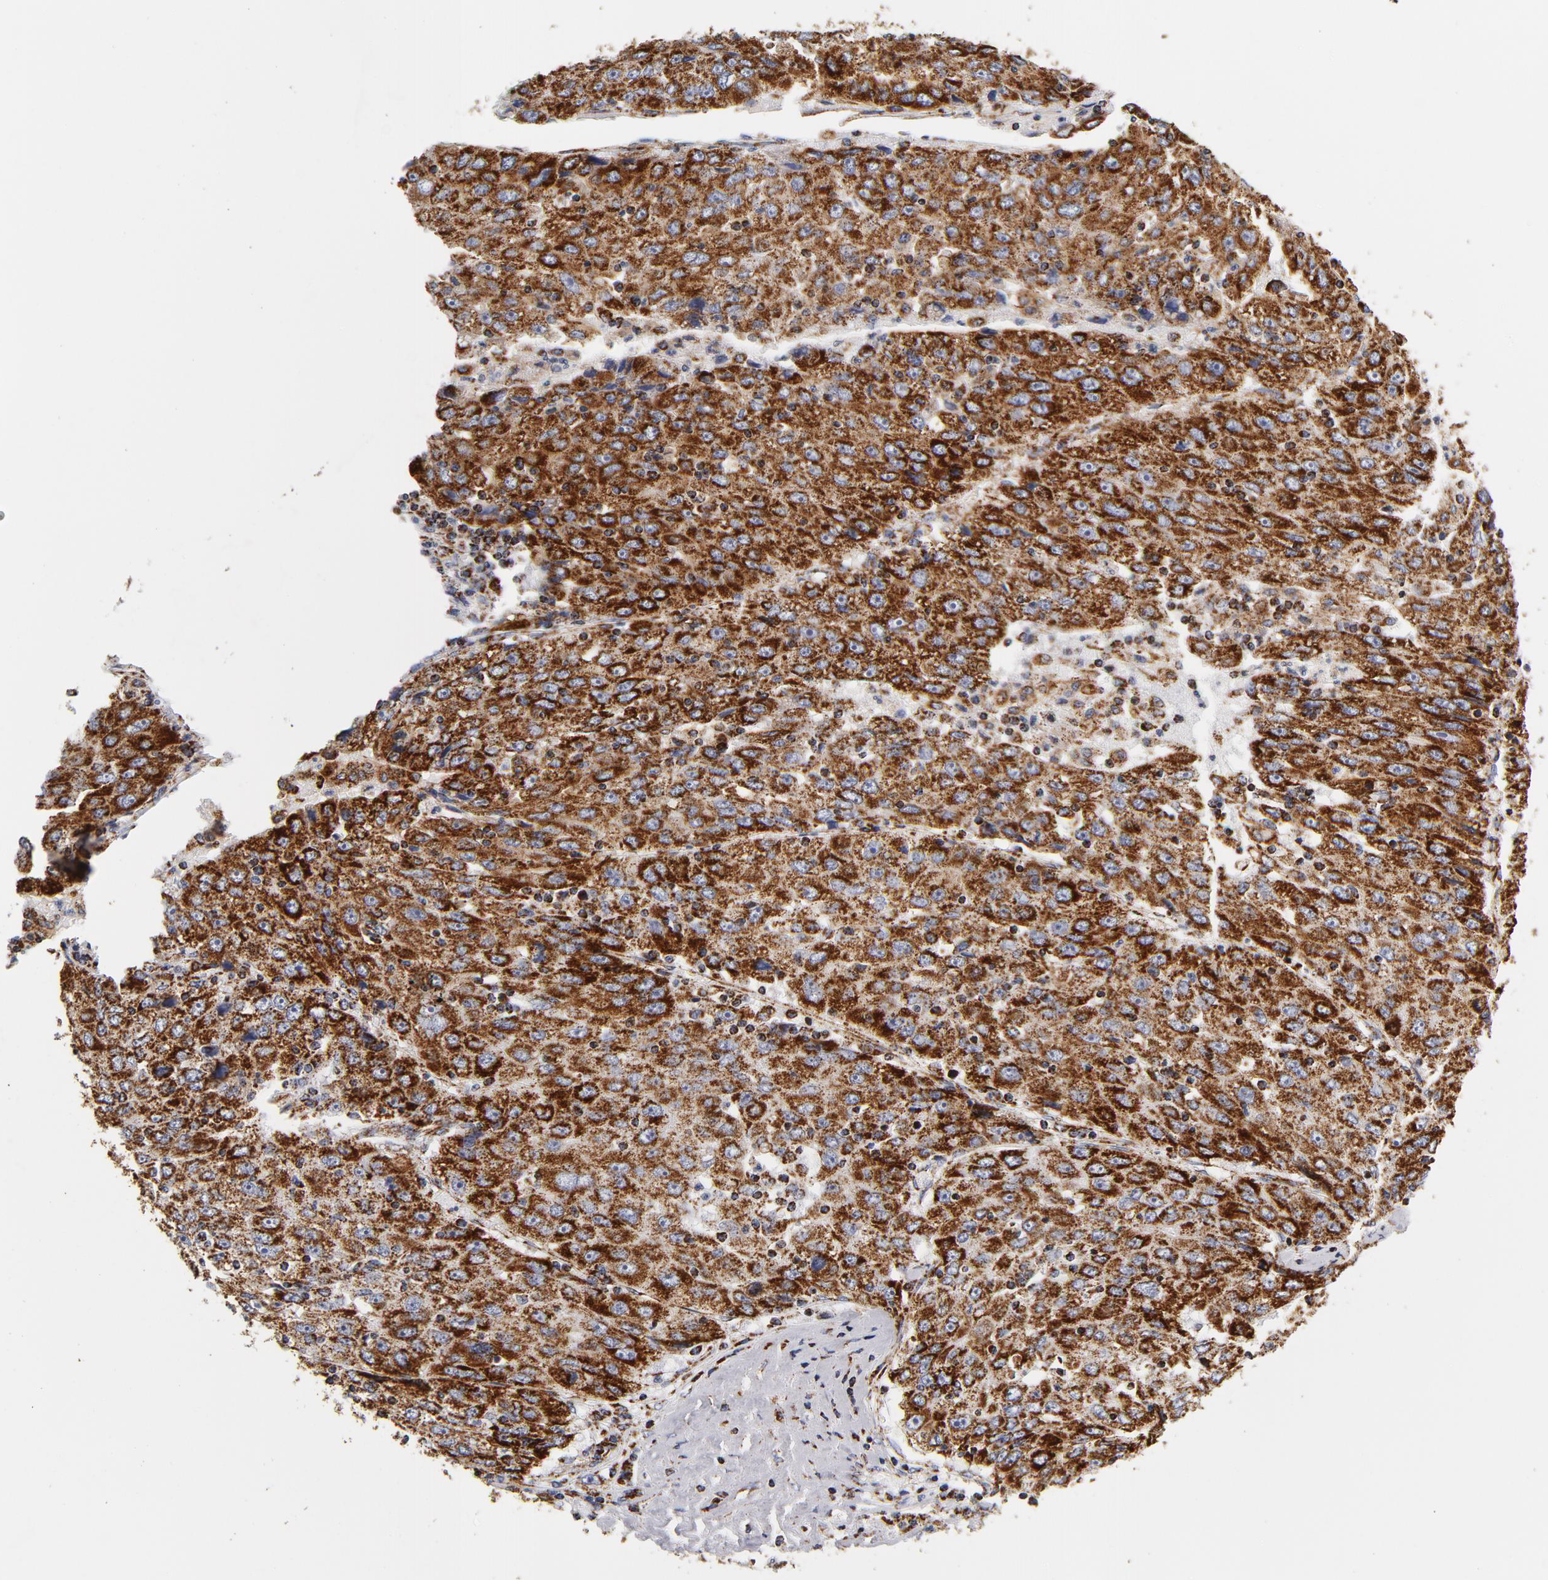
{"staining": {"intensity": "strong", "quantity": ">75%", "location": "cytoplasmic/membranous"}, "tissue": "liver cancer", "cell_type": "Tumor cells", "image_type": "cancer", "snomed": [{"axis": "morphology", "description": "Carcinoma, Hepatocellular, NOS"}, {"axis": "topography", "description": "Liver"}], "caption": "Immunohistochemical staining of liver cancer reveals high levels of strong cytoplasmic/membranous positivity in about >75% of tumor cells.", "gene": "ECHS1", "patient": {"sex": "male", "age": 49}}